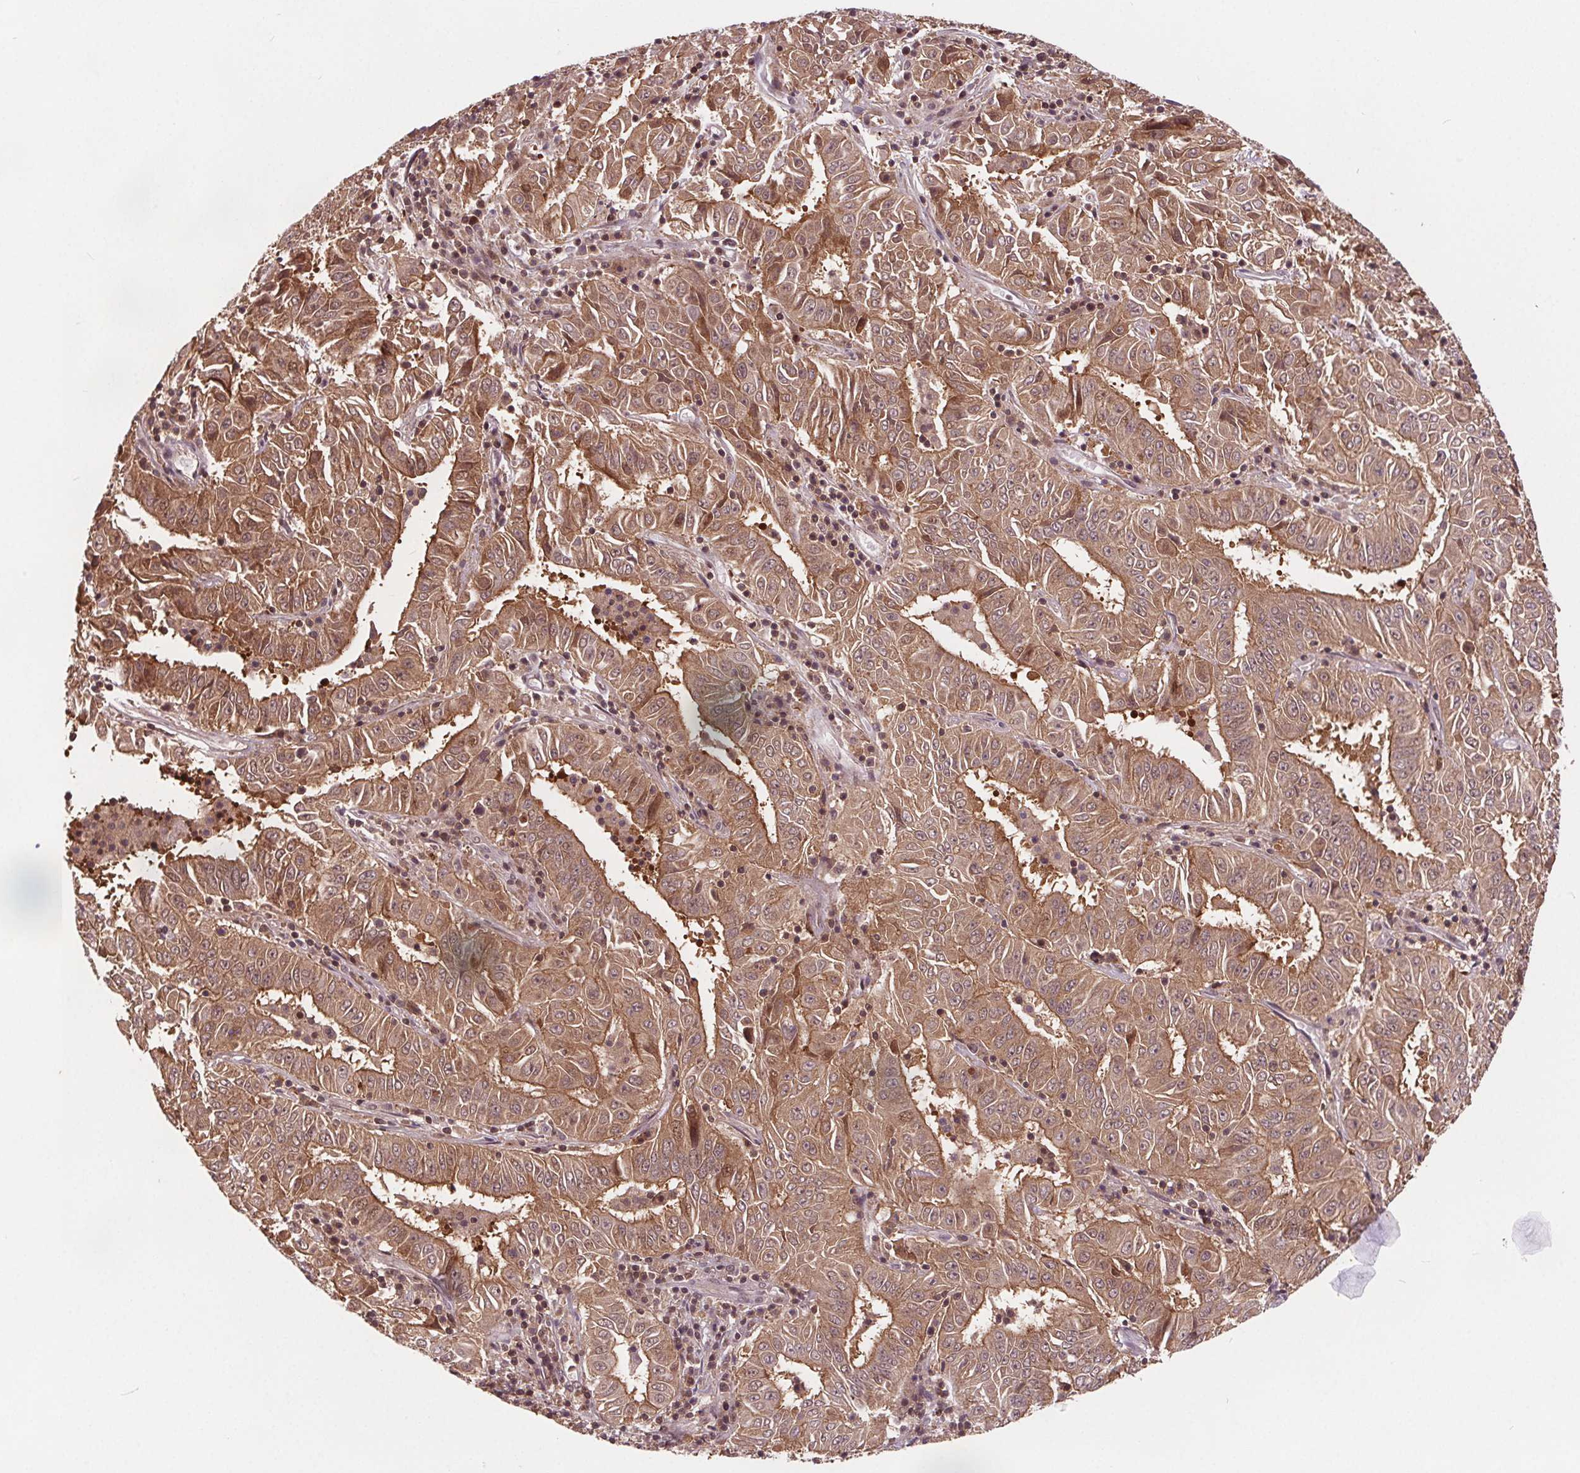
{"staining": {"intensity": "moderate", "quantity": ">75%", "location": "cytoplasmic/membranous"}, "tissue": "pancreatic cancer", "cell_type": "Tumor cells", "image_type": "cancer", "snomed": [{"axis": "morphology", "description": "Adenocarcinoma, NOS"}, {"axis": "topography", "description": "Pancreas"}], "caption": "A brown stain shows moderate cytoplasmic/membranous expression of a protein in human pancreatic cancer (adenocarcinoma) tumor cells.", "gene": "HIF1AN", "patient": {"sex": "male", "age": 63}}